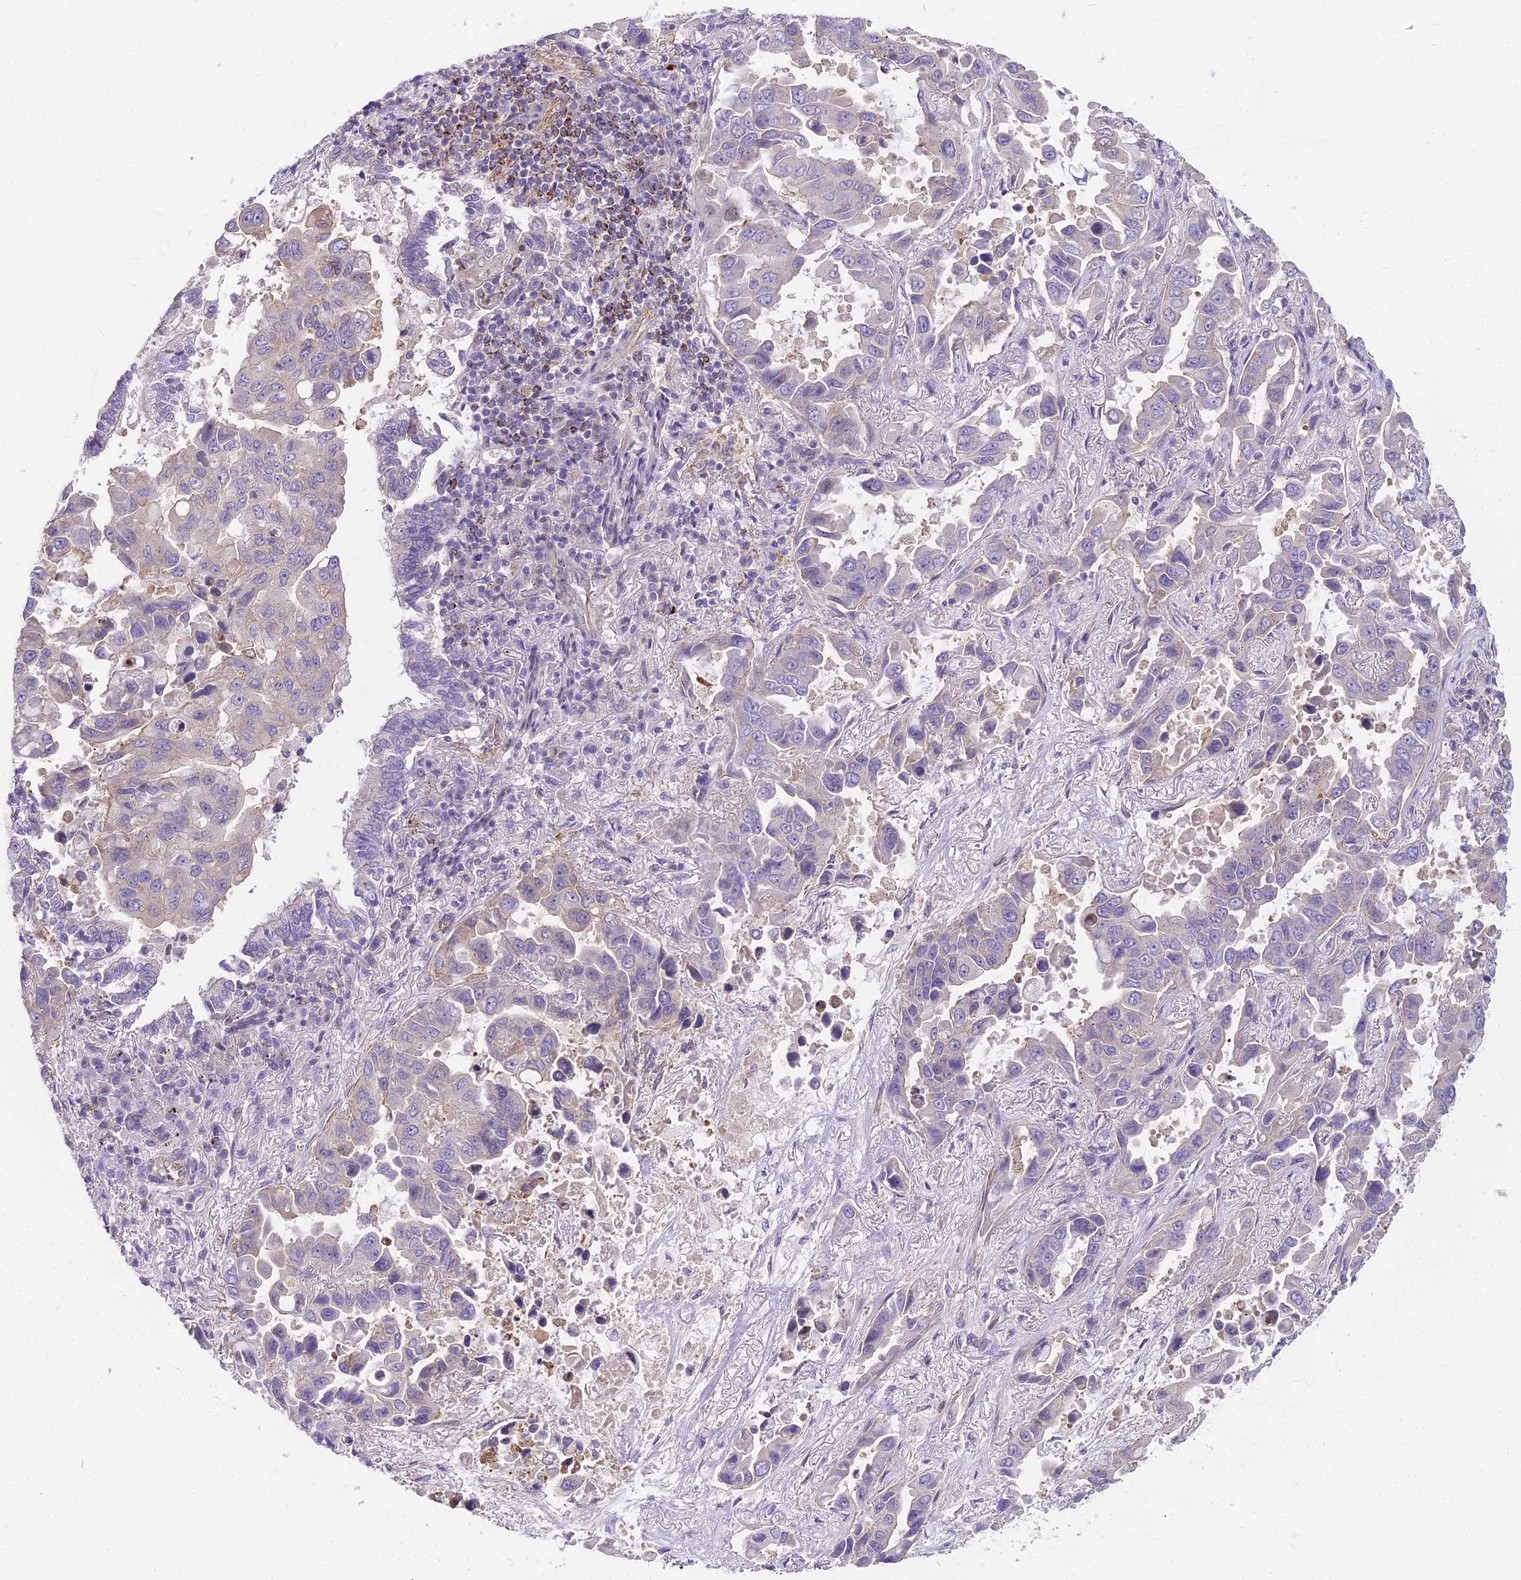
{"staining": {"intensity": "weak", "quantity": "<25%", "location": "cytoplasmic/membranous"}, "tissue": "lung cancer", "cell_type": "Tumor cells", "image_type": "cancer", "snomed": [{"axis": "morphology", "description": "Adenocarcinoma, NOS"}, {"axis": "topography", "description": "Lung"}], "caption": "An immunohistochemistry image of lung cancer (adenocarcinoma) is shown. There is no staining in tumor cells of lung cancer (adenocarcinoma).", "gene": "HLA-DOA", "patient": {"sex": "male", "age": 64}}